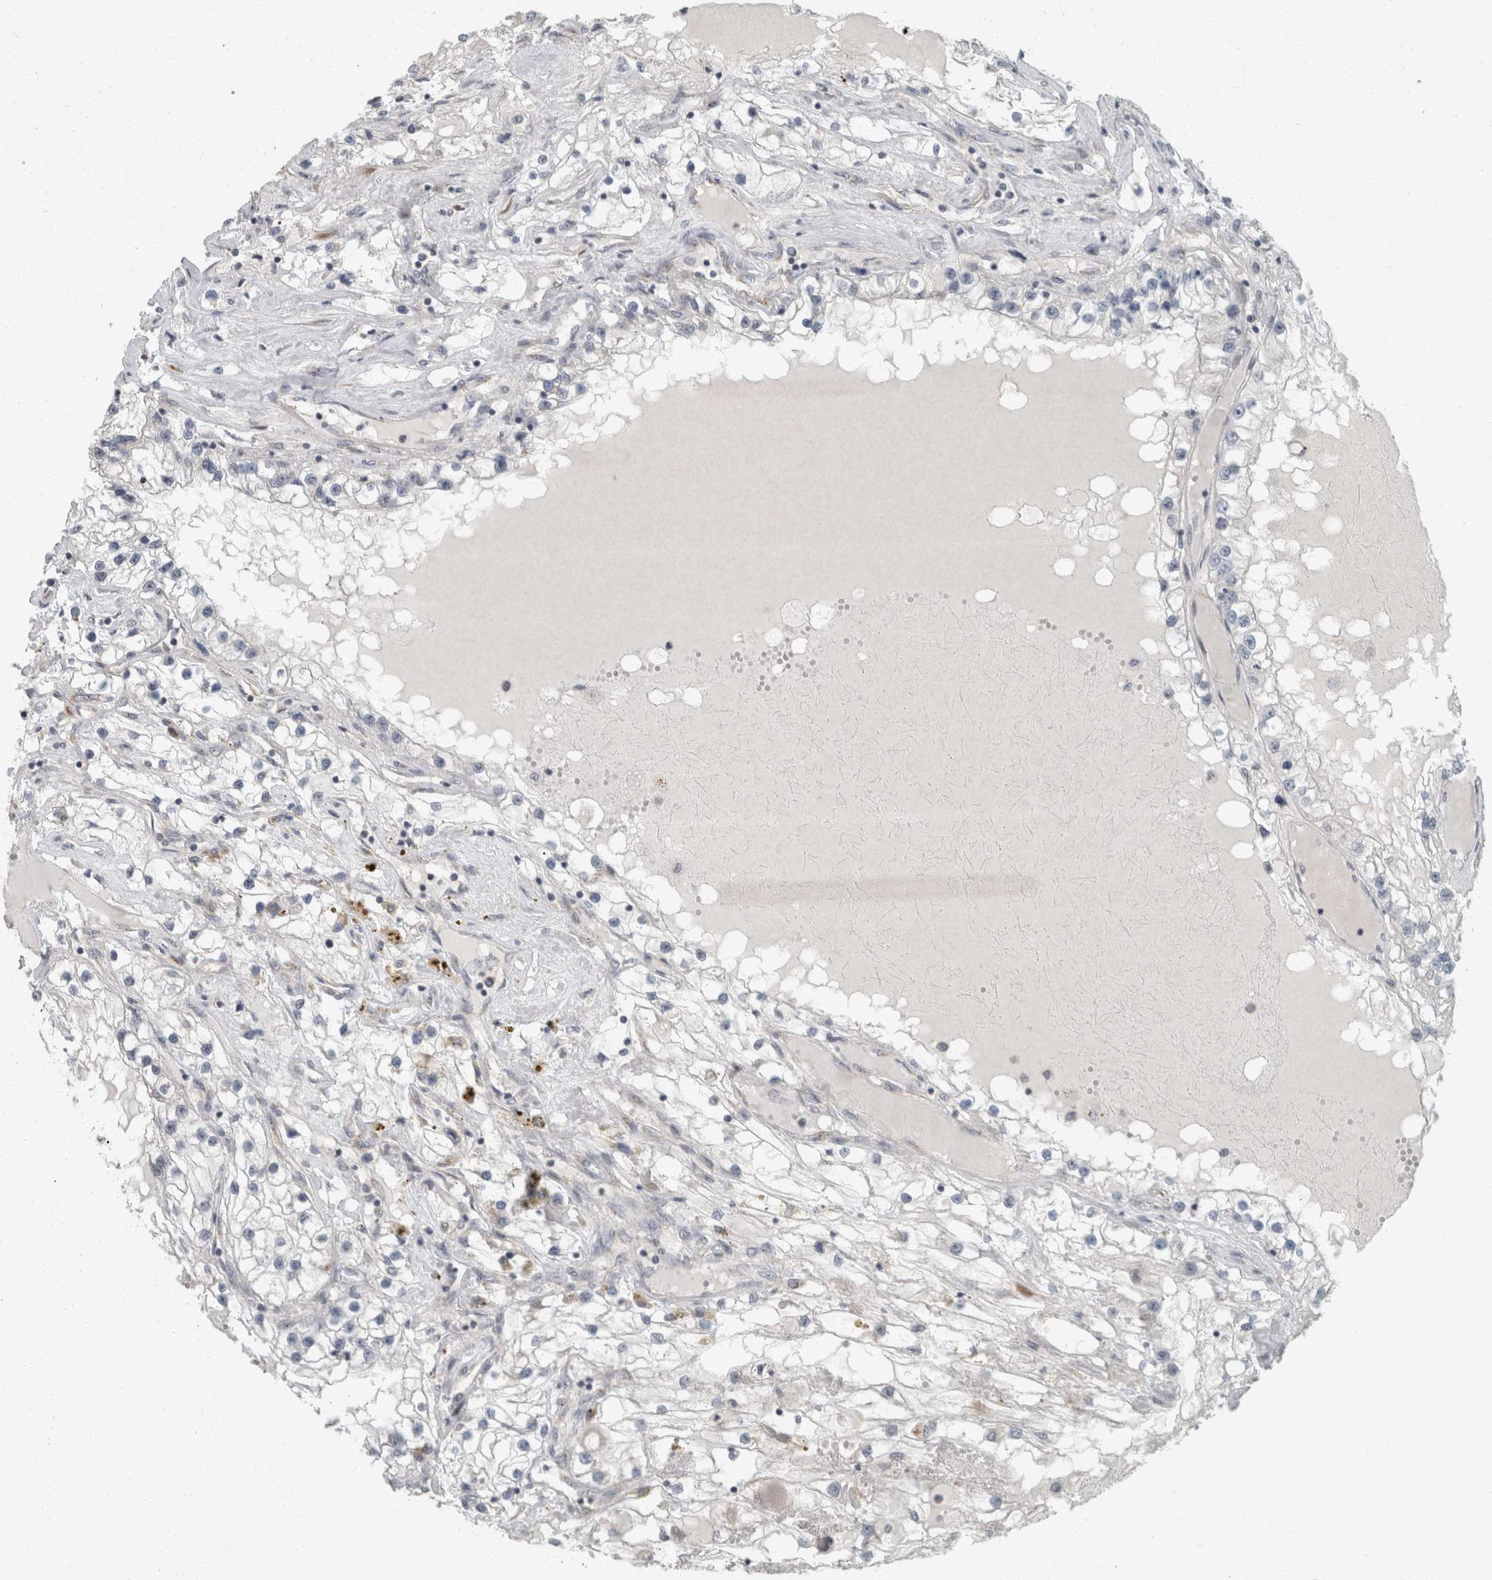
{"staining": {"intensity": "negative", "quantity": "none", "location": "none"}, "tissue": "renal cancer", "cell_type": "Tumor cells", "image_type": "cancer", "snomed": [{"axis": "morphology", "description": "Adenocarcinoma, NOS"}, {"axis": "topography", "description": "Kidney"}], "caption": "This is an immunohistochemistry micrograph of renal cancer. There is no expression in tumor cells.", "gene": "KIF1C", "patient": {"sex": "male", "age": 68}}